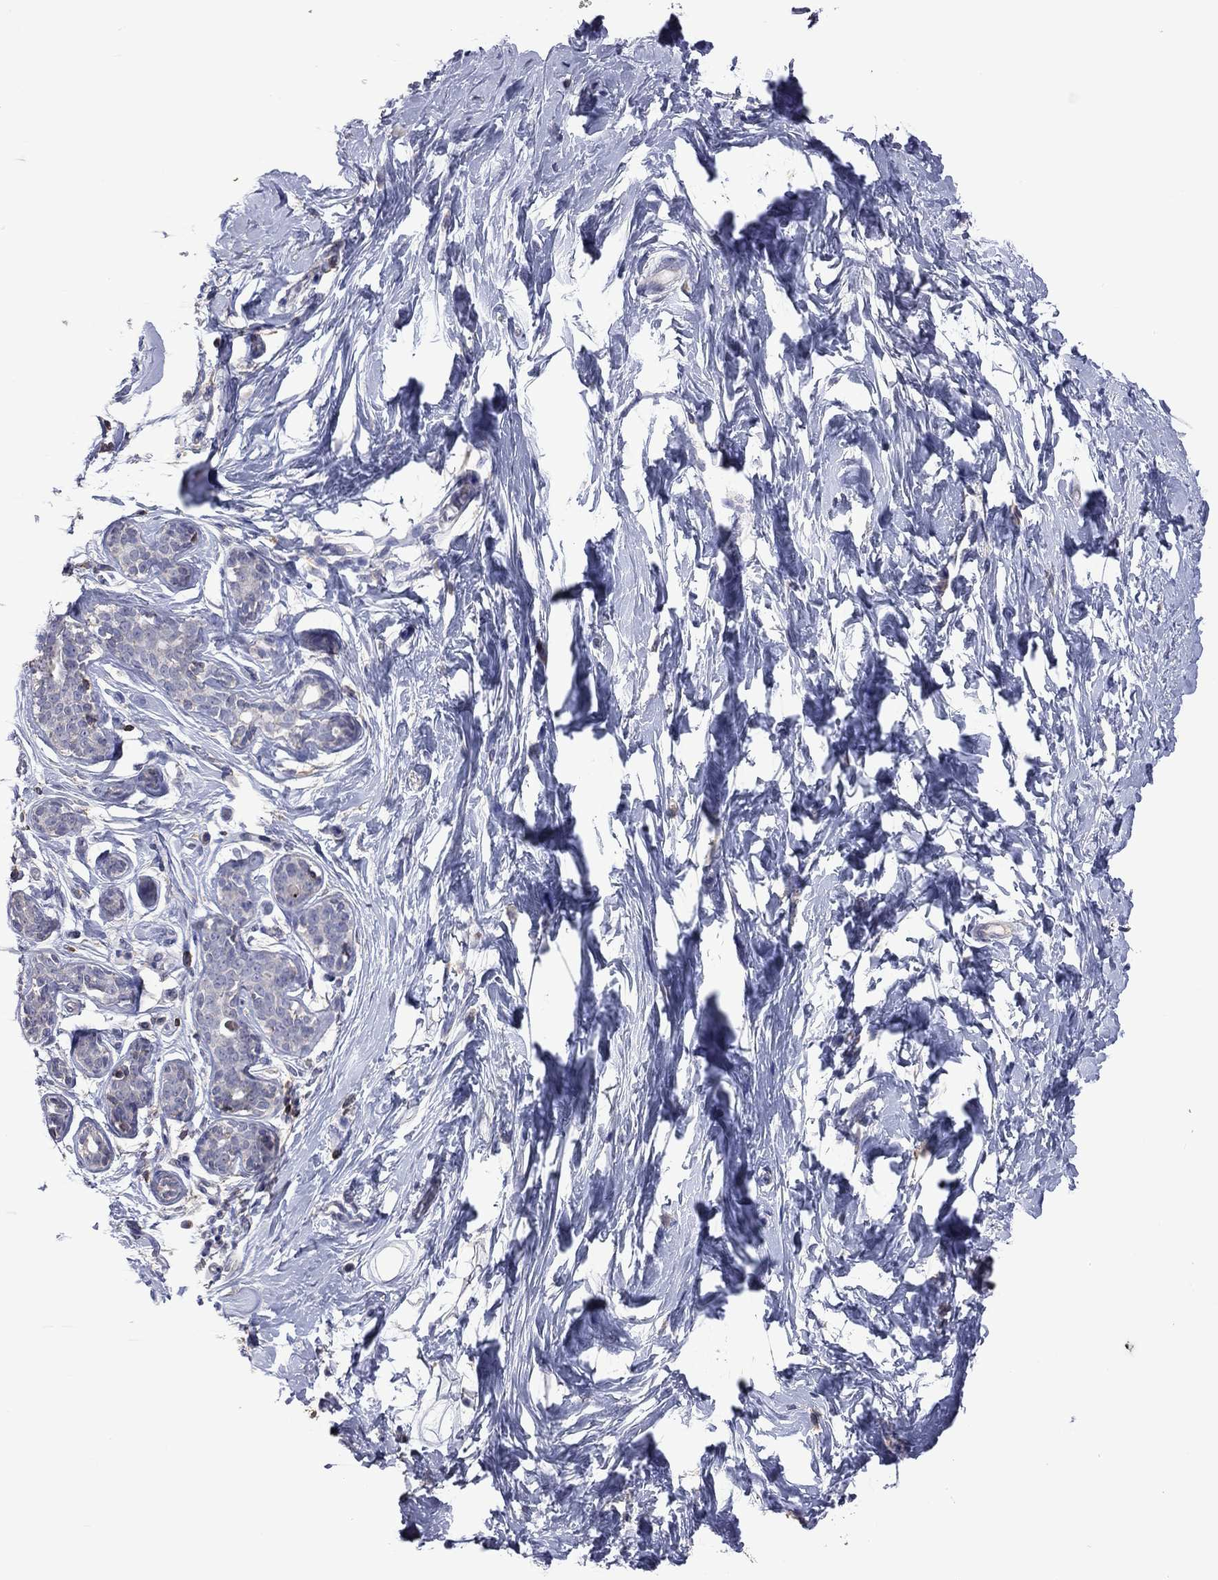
{"staining": {"intensity": "negative", "quantity": "none", "location": "none"}, "tissue": "breast", "cell_type": "Adipocytes", "image_type": "normal", "snomed": [{"axis": "morphology", "description": "Normal tissue, NOS"}, {"axis": "topography", "description": "Breast"}], "caption": "DAB immunohistochemical staining of normal human breast demonstrates no significant staining in adipocytes.", "gene": "ENSG00000288520", "patient": {"sex": "female", "age": 37}}